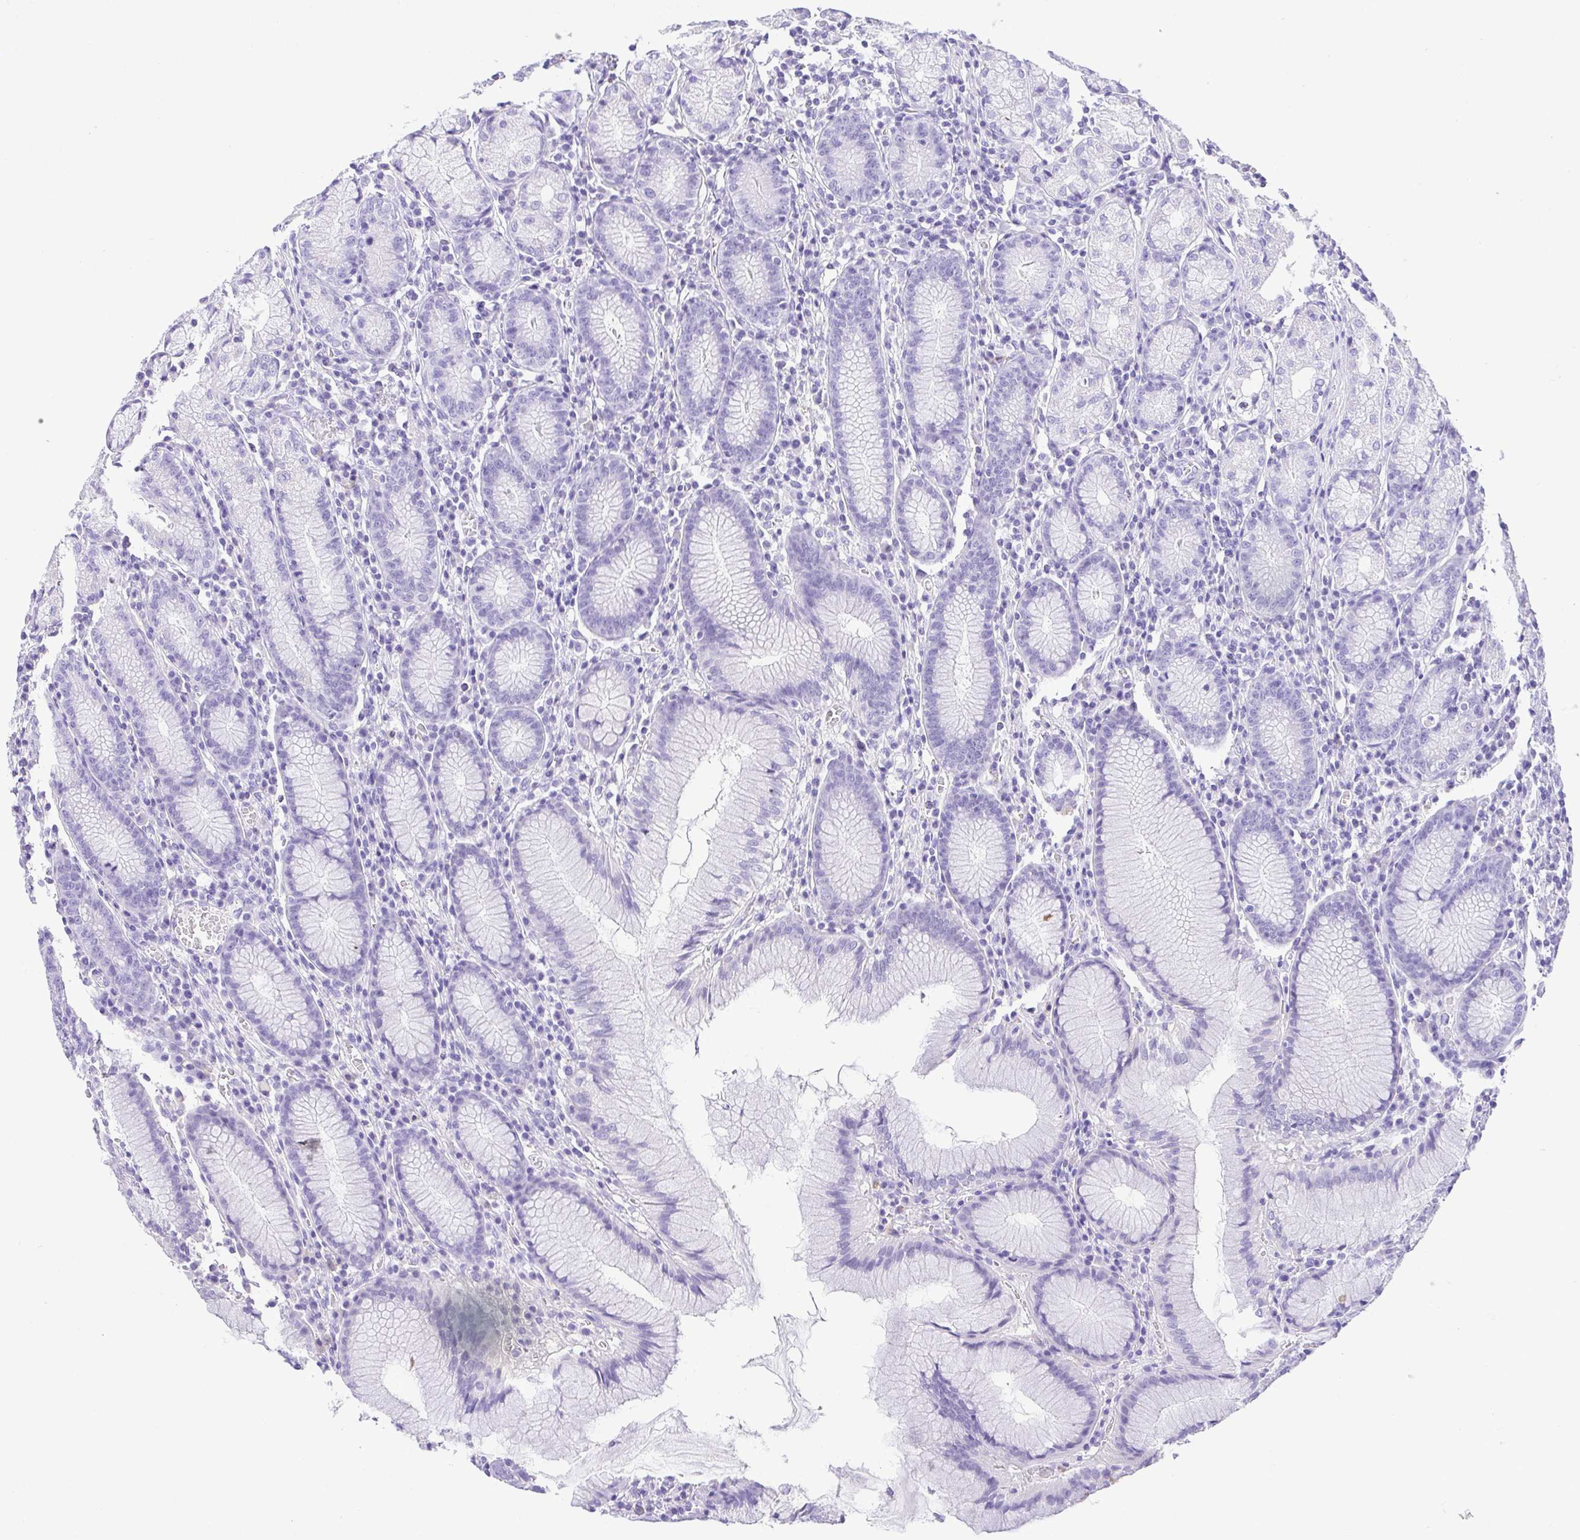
{"staining": {"intensity": "negative", "quantity": "none", "location": "none"}, "tissue": "stomach", "cell_type": "Glandular cells", "image_type": "normal", "snomed": [{"axis": "morphology", "description": "Normal tissue, NOS"}, {"axis": "topography", "description": "Stomach"}], "caption": "Stomach stained for a protein using immunohistochemistry demonstrates no positivity glandular cells.", "gene": "CDSN", "patient": {"sex": "male", "age": 55}}